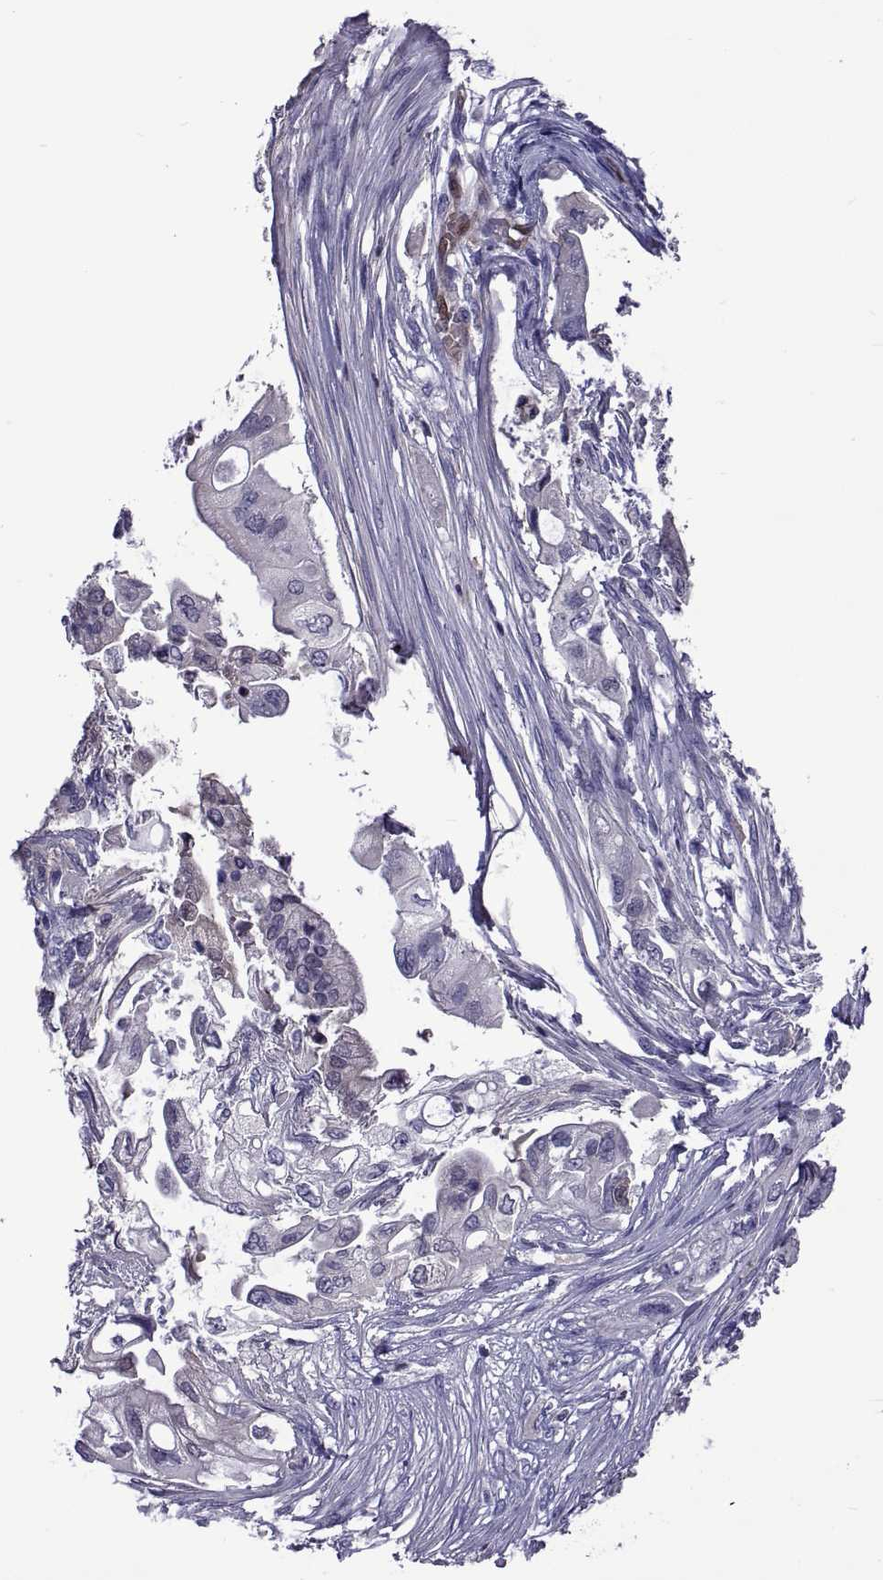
{"staining": {"intensity": "negative", "quantity": "none", "location": "none"}, "tissue": "pancreatic cancer", "cell_type": "Tumor cells", "image_type": "cancer", "snomed": [{"axis": "morphology", "description": "Adenocarcinoma, NOS"}, {"axis": "topography", "description": "Pancreas"}], "caption": "Immunohistochemistry (IHC) of pancreatic adenocarcinoma exhibits no expression in tumor cells.", "gene": "LCN9", "patient": {"sex": "female", "age": 72}}